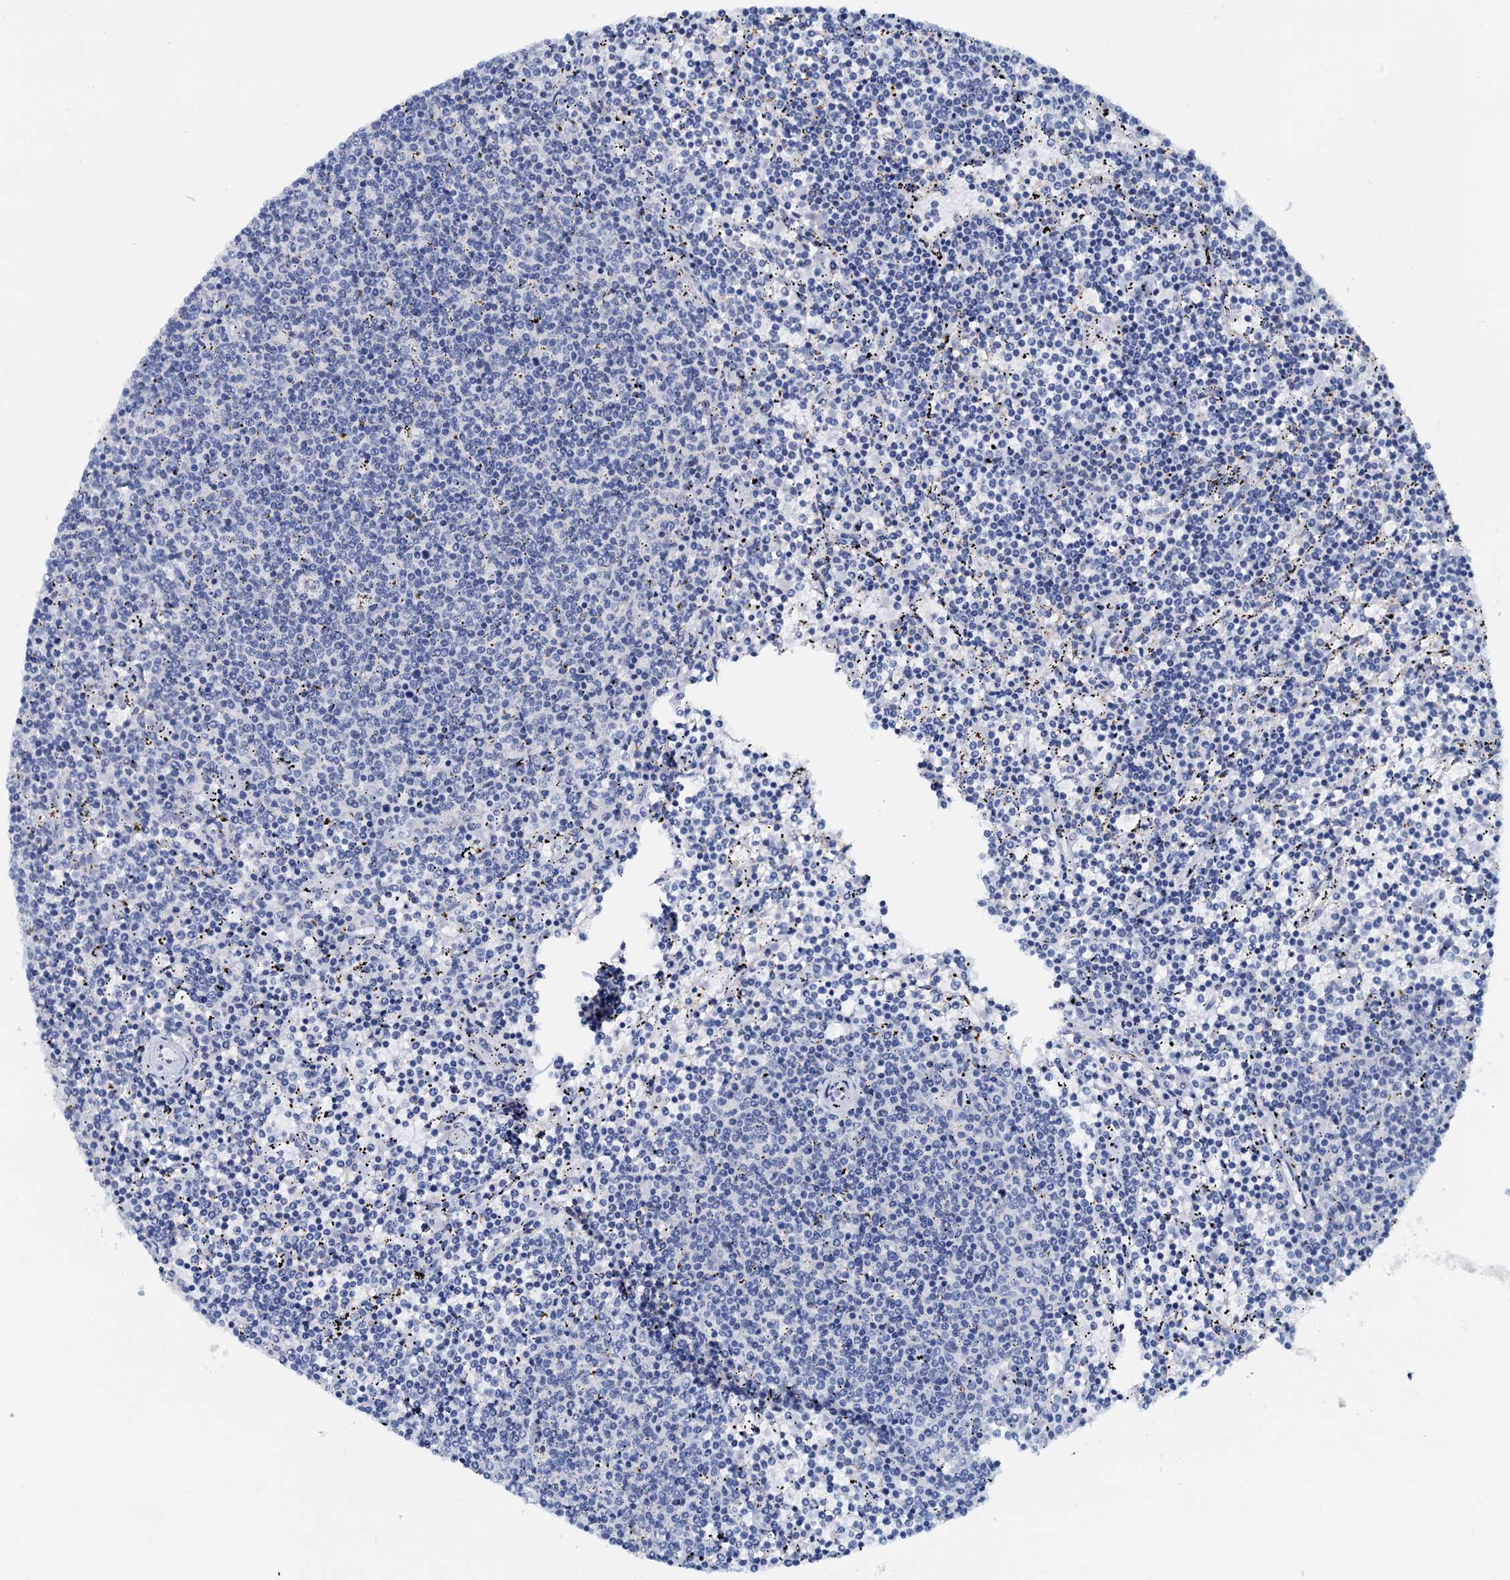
{"staining": {"intensity": "negative", "quantity": "none", "location": "none"}, "tissue": "lymphoma", "cell_type": "Tumor cells", "image_type": "cancer", "snomed": [{"axis": "morphology", "description": "Malignant lymphoma, non-Hodgkin's type, Low grade"}, {"axis": "topography", "description": "Spleen"}], "caption": "Malignant lymphoma, non-Hodgkin's type (low-grade) was stained to show a protein in brown. There is no significant staining in tumor cells.", "gene": "PTGES3", "patient": {"sex": "female", "age": 50}}